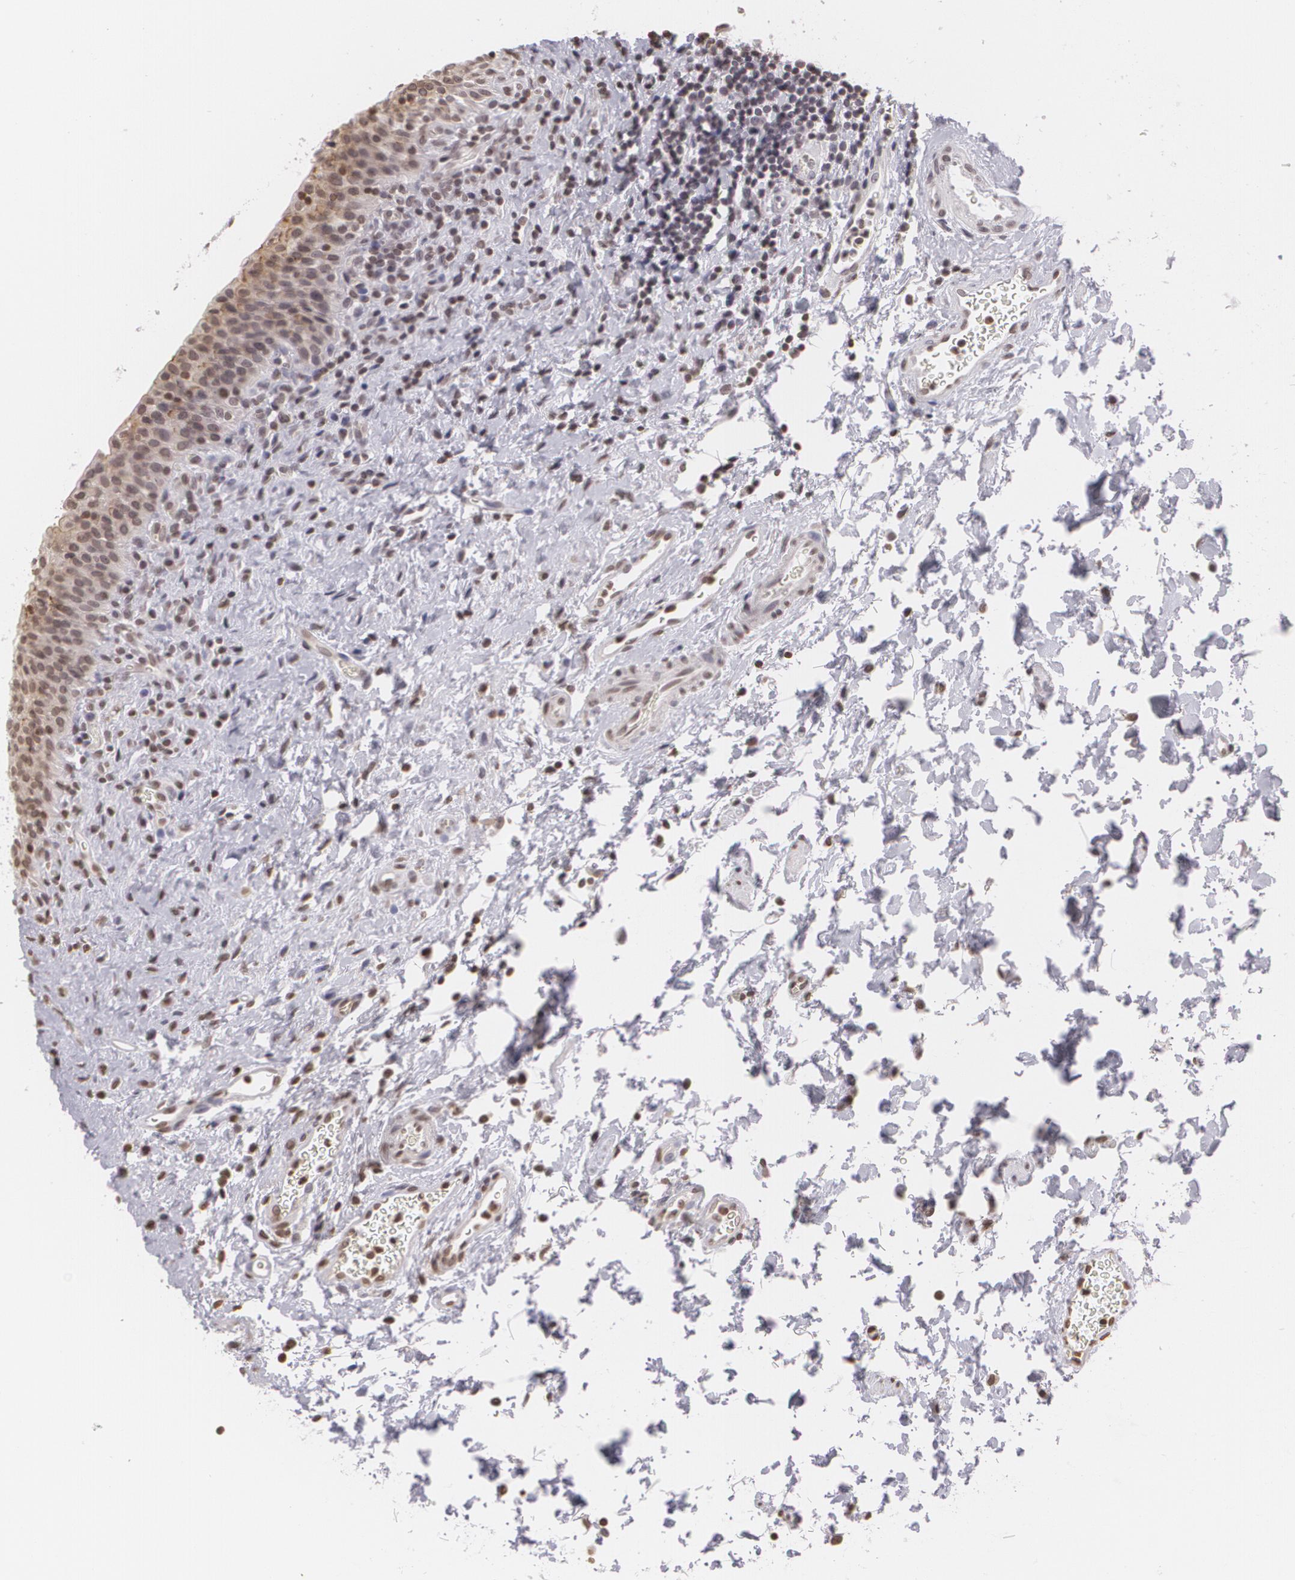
{"staining": {"intensity": "moderate", "quantity": "25%-75%", "location": "cytoplasmic/membranous"}, "tissue": "urinary bladder", "cell_type": "Urothelial cells", "image_type": "normal", "snomed": [{"axis": "morphology", "description": "Normal tissue, NOS"}, {"axis": "topography", "description": "Urinary bladder"}], "caption": "Protein analysis of normal urinary bladder displays moderate cytoplasmic/membranous staining in approximately 25%-75% of urothelial cells. Nuclei are stained in blue.", "gene": "MUC1", "patient": {"sex": "male", "age": 51}}